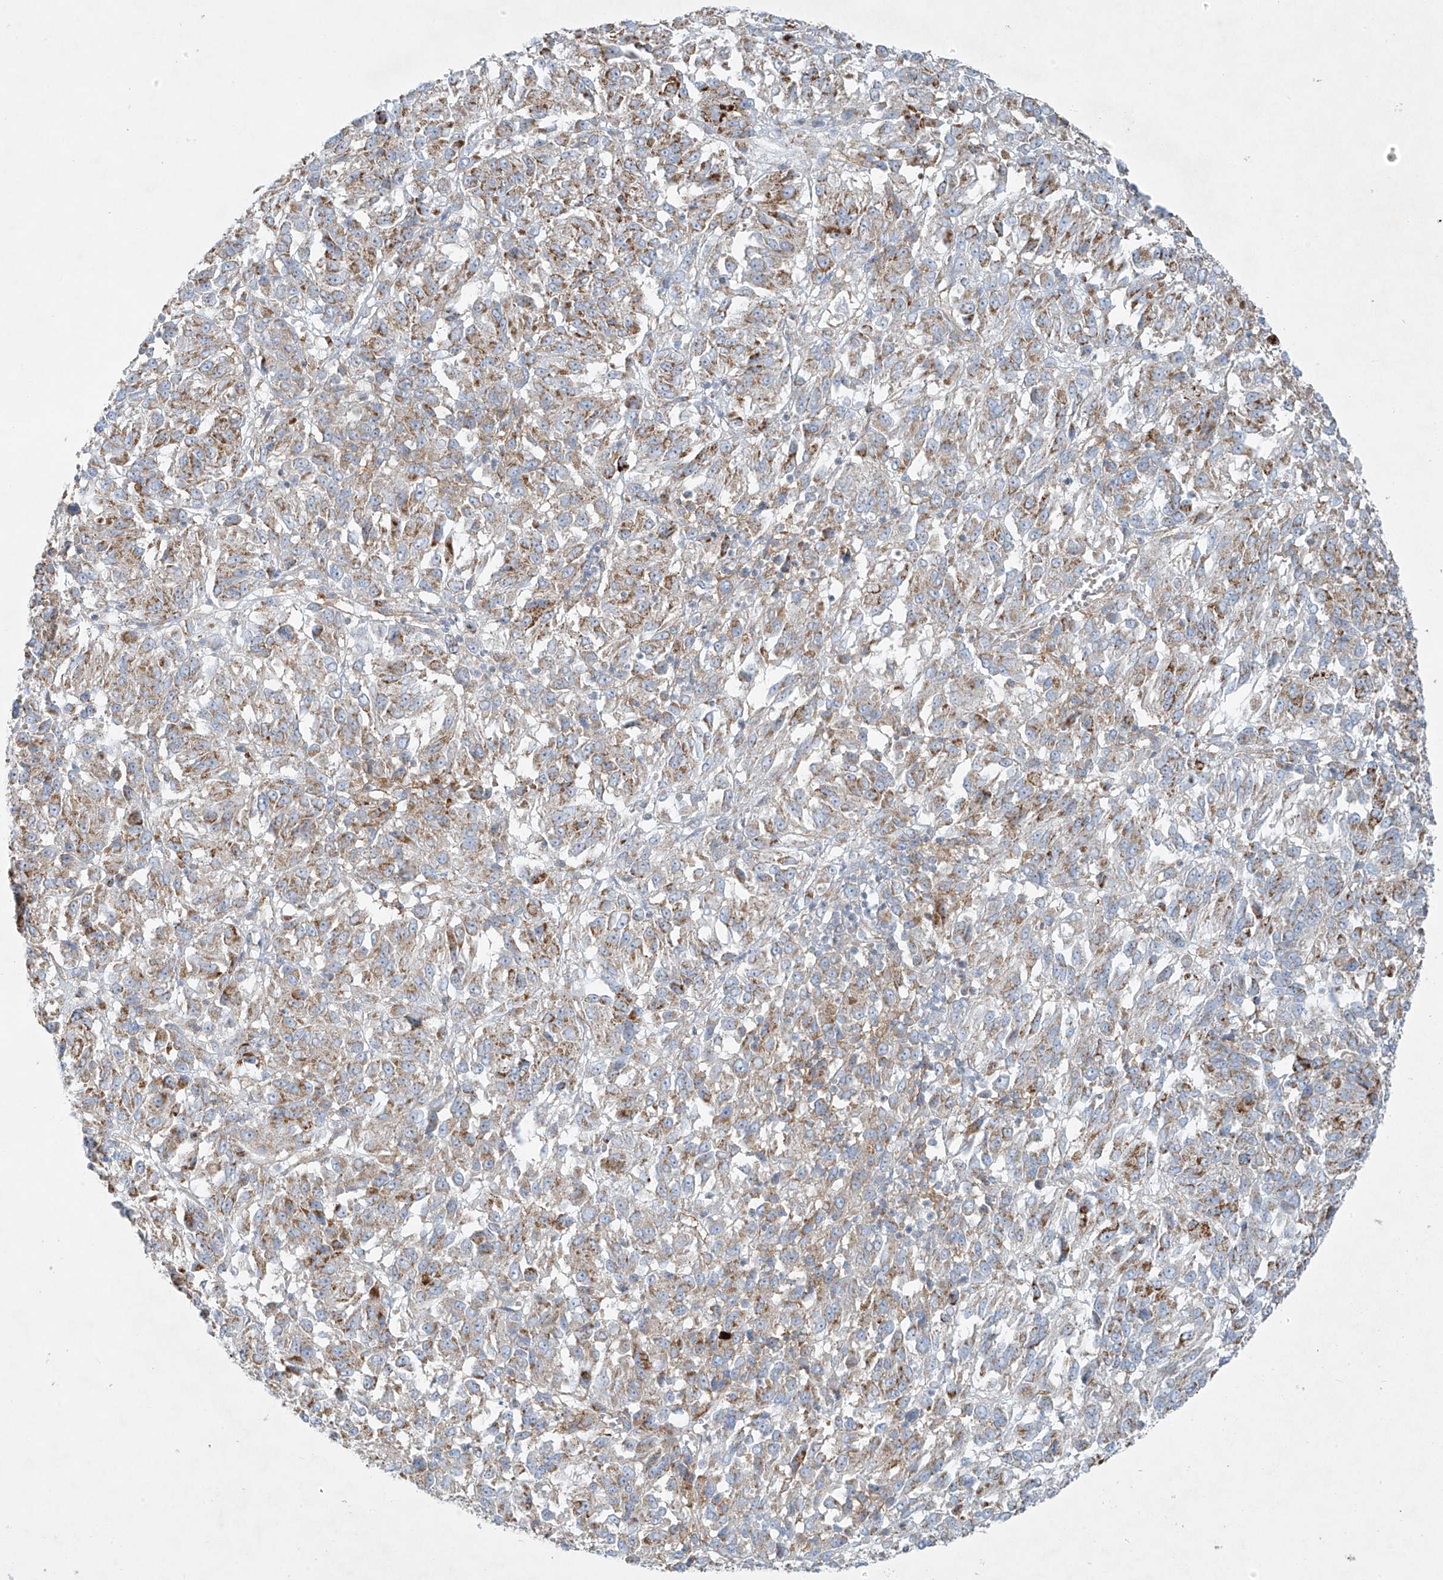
{"staining": {"intensity": "weak", "quantity": ">75%", "location": "cytoplasmic/membranous"}, "tissue": "melanoma", "cell_type": "Tumor cells", "image_type": "cancer", "snomed": [{"axis": "morphology", "description": "Malignant melanoma, Metastatic site"}, {"axis": "topography", "description": "Lung"}], "caption": "Malignant melanoma (metastatic site) was stained to show a protein in brown. There is low levels of weak cytoplasmic/membranous positivity in about >75% of tumor cells.", "gene": "VAMP5", "patient": {"sex": "male", "age": 64}}